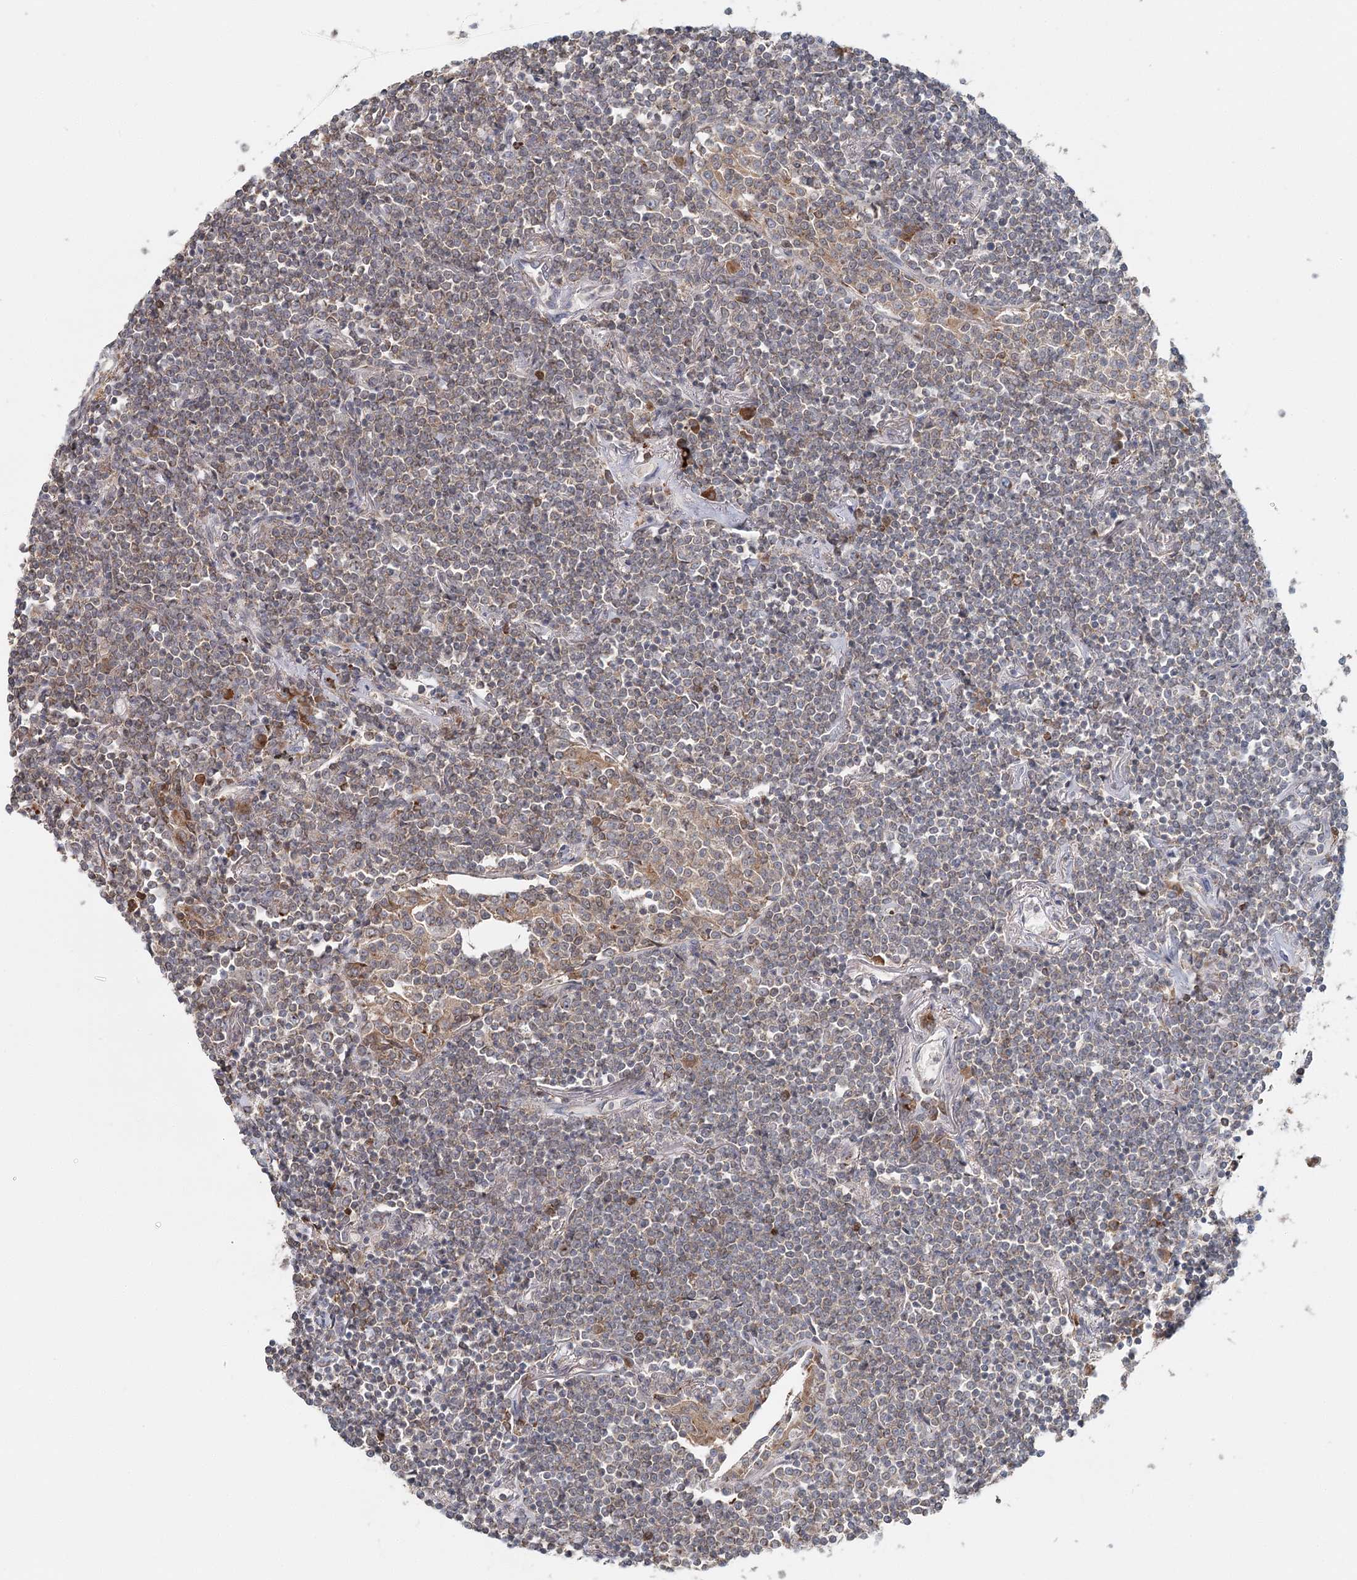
{"staining": {"intensity": "negative", "quantity": "none", "location": "none"}, "tissue": "lymphoma", "cell_type": "Tumor cells", "image_type": "cancer", "snomed": [{"axis": "morphology", "description": "Malignant lymphoma, non-Hodgkin's type, Low grade"}, {"axis": "topography", "description": "Lung"}], "caption": "This is a micrograph of immunohistochemistry staining of low-grade malignant lymphoma, non-Hodgkin's type, which shows no staining in tumor cells.", "gene": "ADK", "patient": {"sex": "female", "age": 71}}